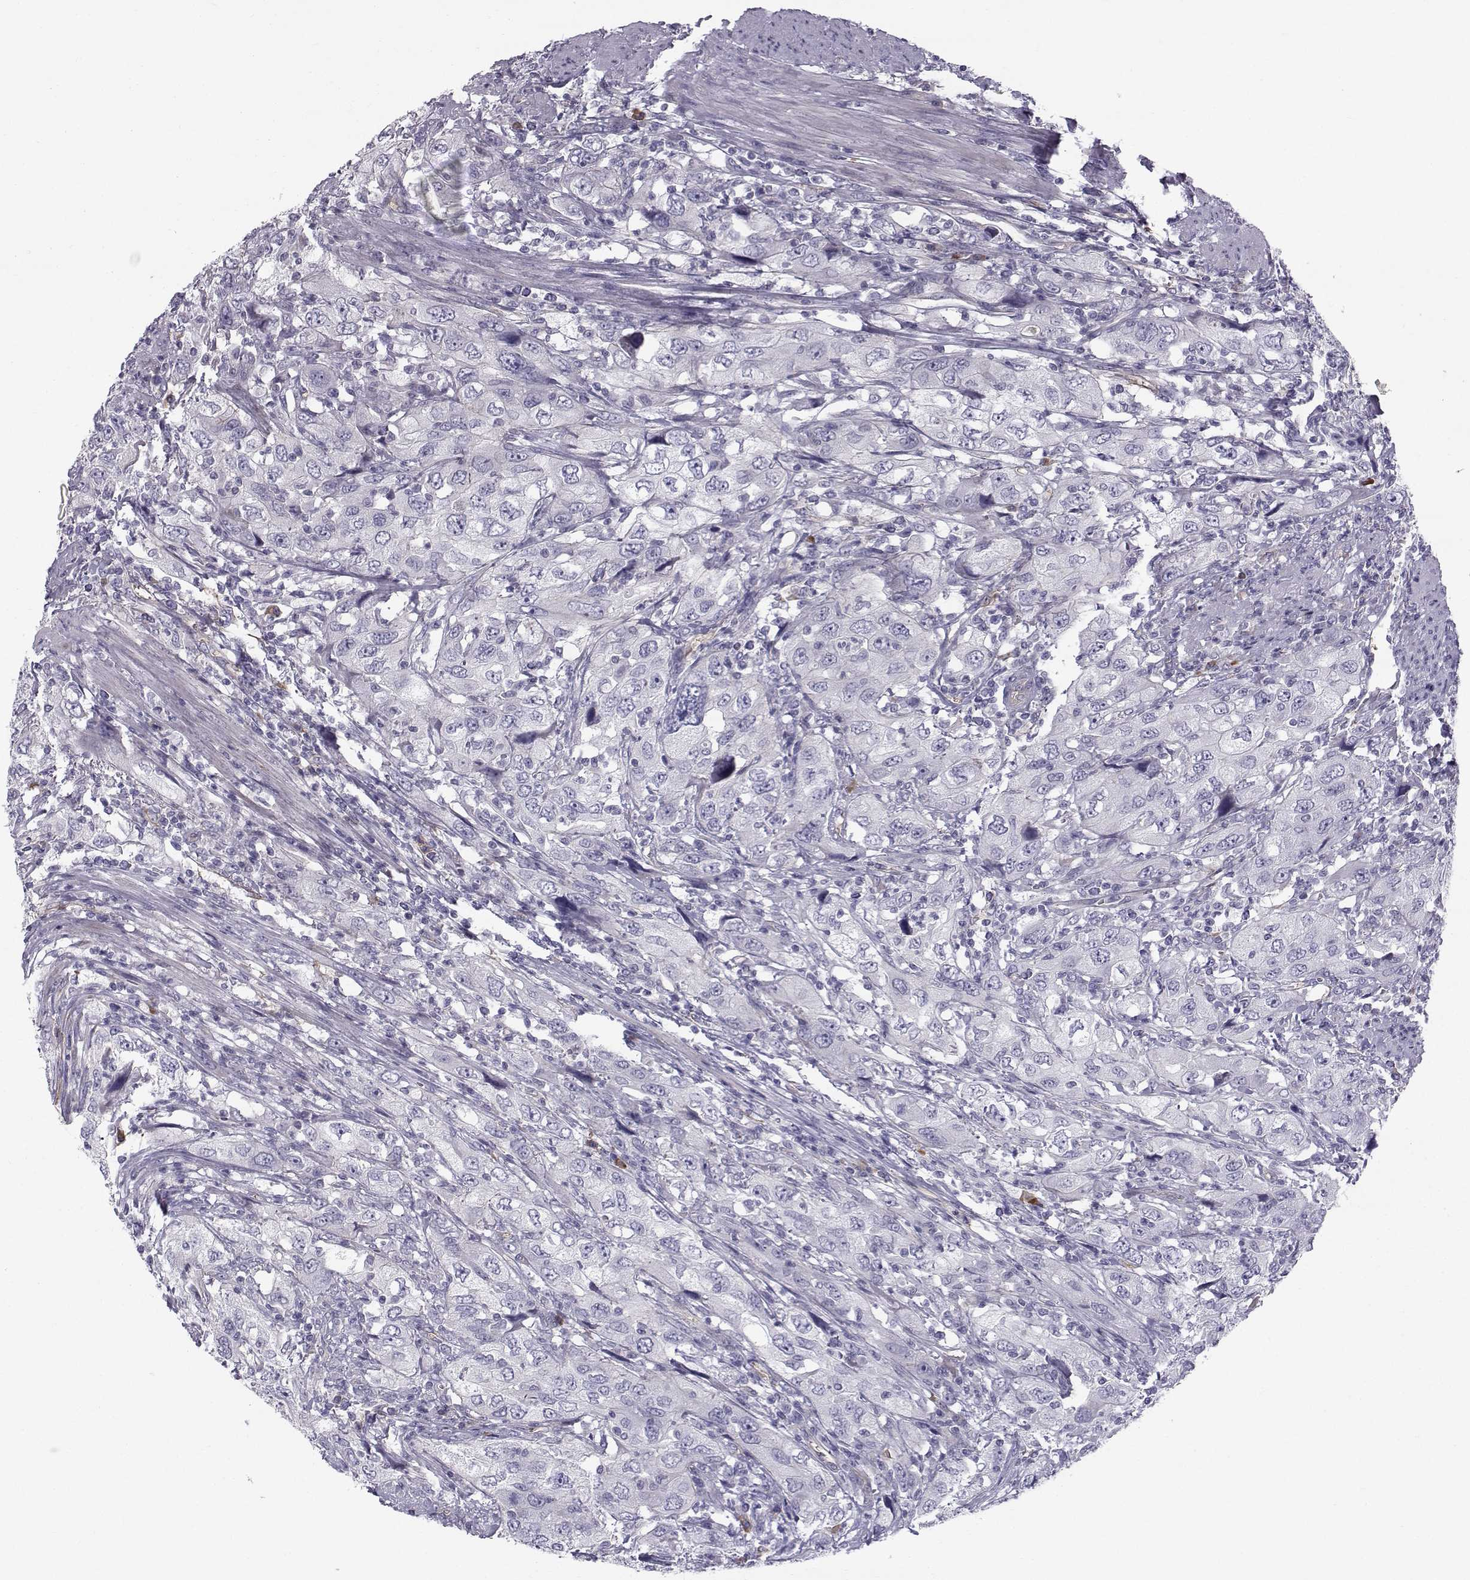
{"staining": {"intensity": "negative", "quantity": "none", "location": "none"}, "tissue": "urothelial cancer", "cell_type": "Tumor cells", "image_type": "cancer", "snomed": [{"axis": "morphology", "description": "Urothelial carcinoma, High grade"}, {"axis": "topography", "description": "Urinary bladder"}], "caption": "Immunohistochemistry of human urothelial cancer reveals no positivity in tumor cells.", "gene": "QPCT", "patient": {"sex": "male", "age": 76}}